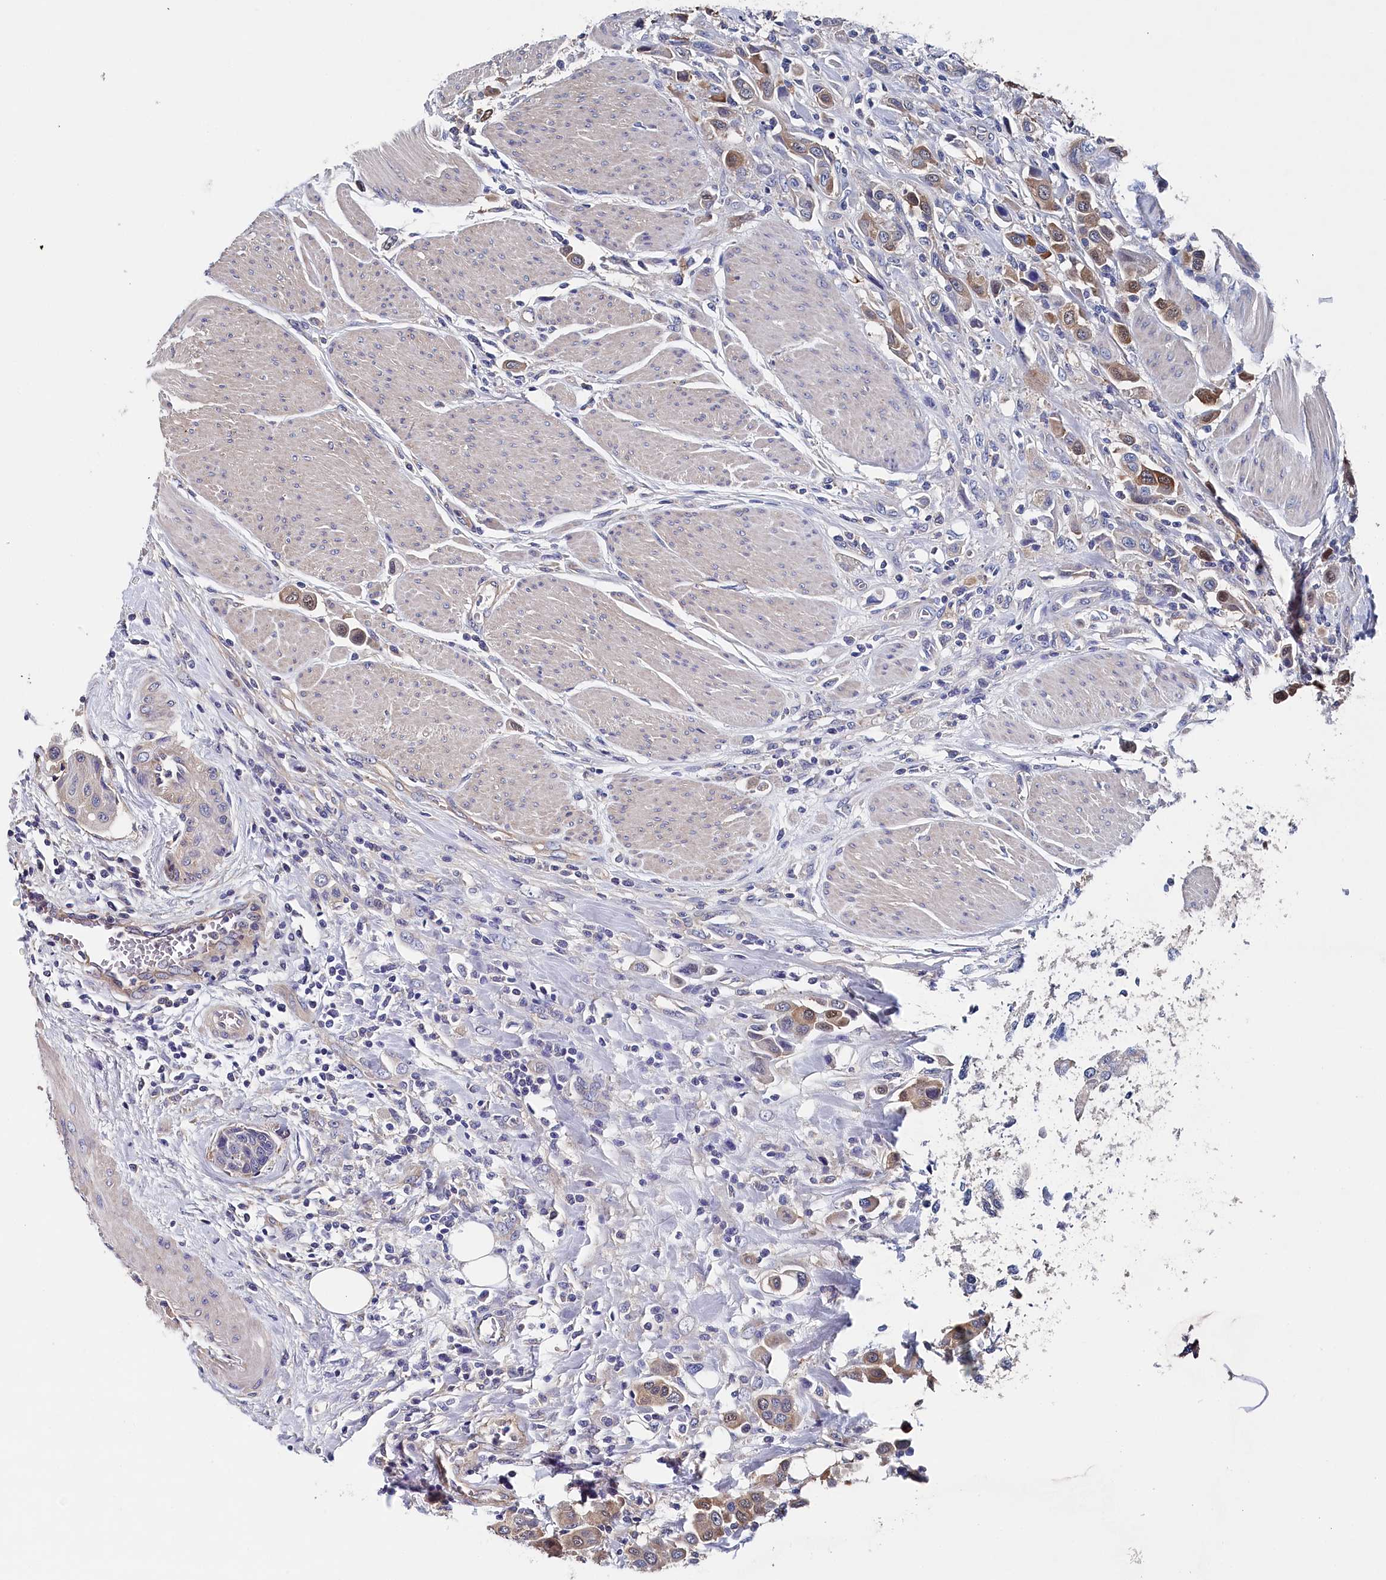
{"staining": {"intensity": "moderate", "quantity": ">75%", "location": "cytoplasmic/membranous"}, "tissue": "urothelial cancer", "cell_type": "Tumor cells", "image_type": "cancer", "snomed": [{"axis": "morphology", "description": "Urothelial carcinoma, High grade"}, {"axis": "topography", "description": "Urinary bladder"}], "caption": "Protein expression analysis of human urothelial cancer reveals moderate cytoplasmic/membranous positivity in approximately >75% of tumor cells. The protein is shown in brown color, while the nuclei are stained blue.", "gene": "BHMT", "patient": {"sex": "male", "age": 50}}